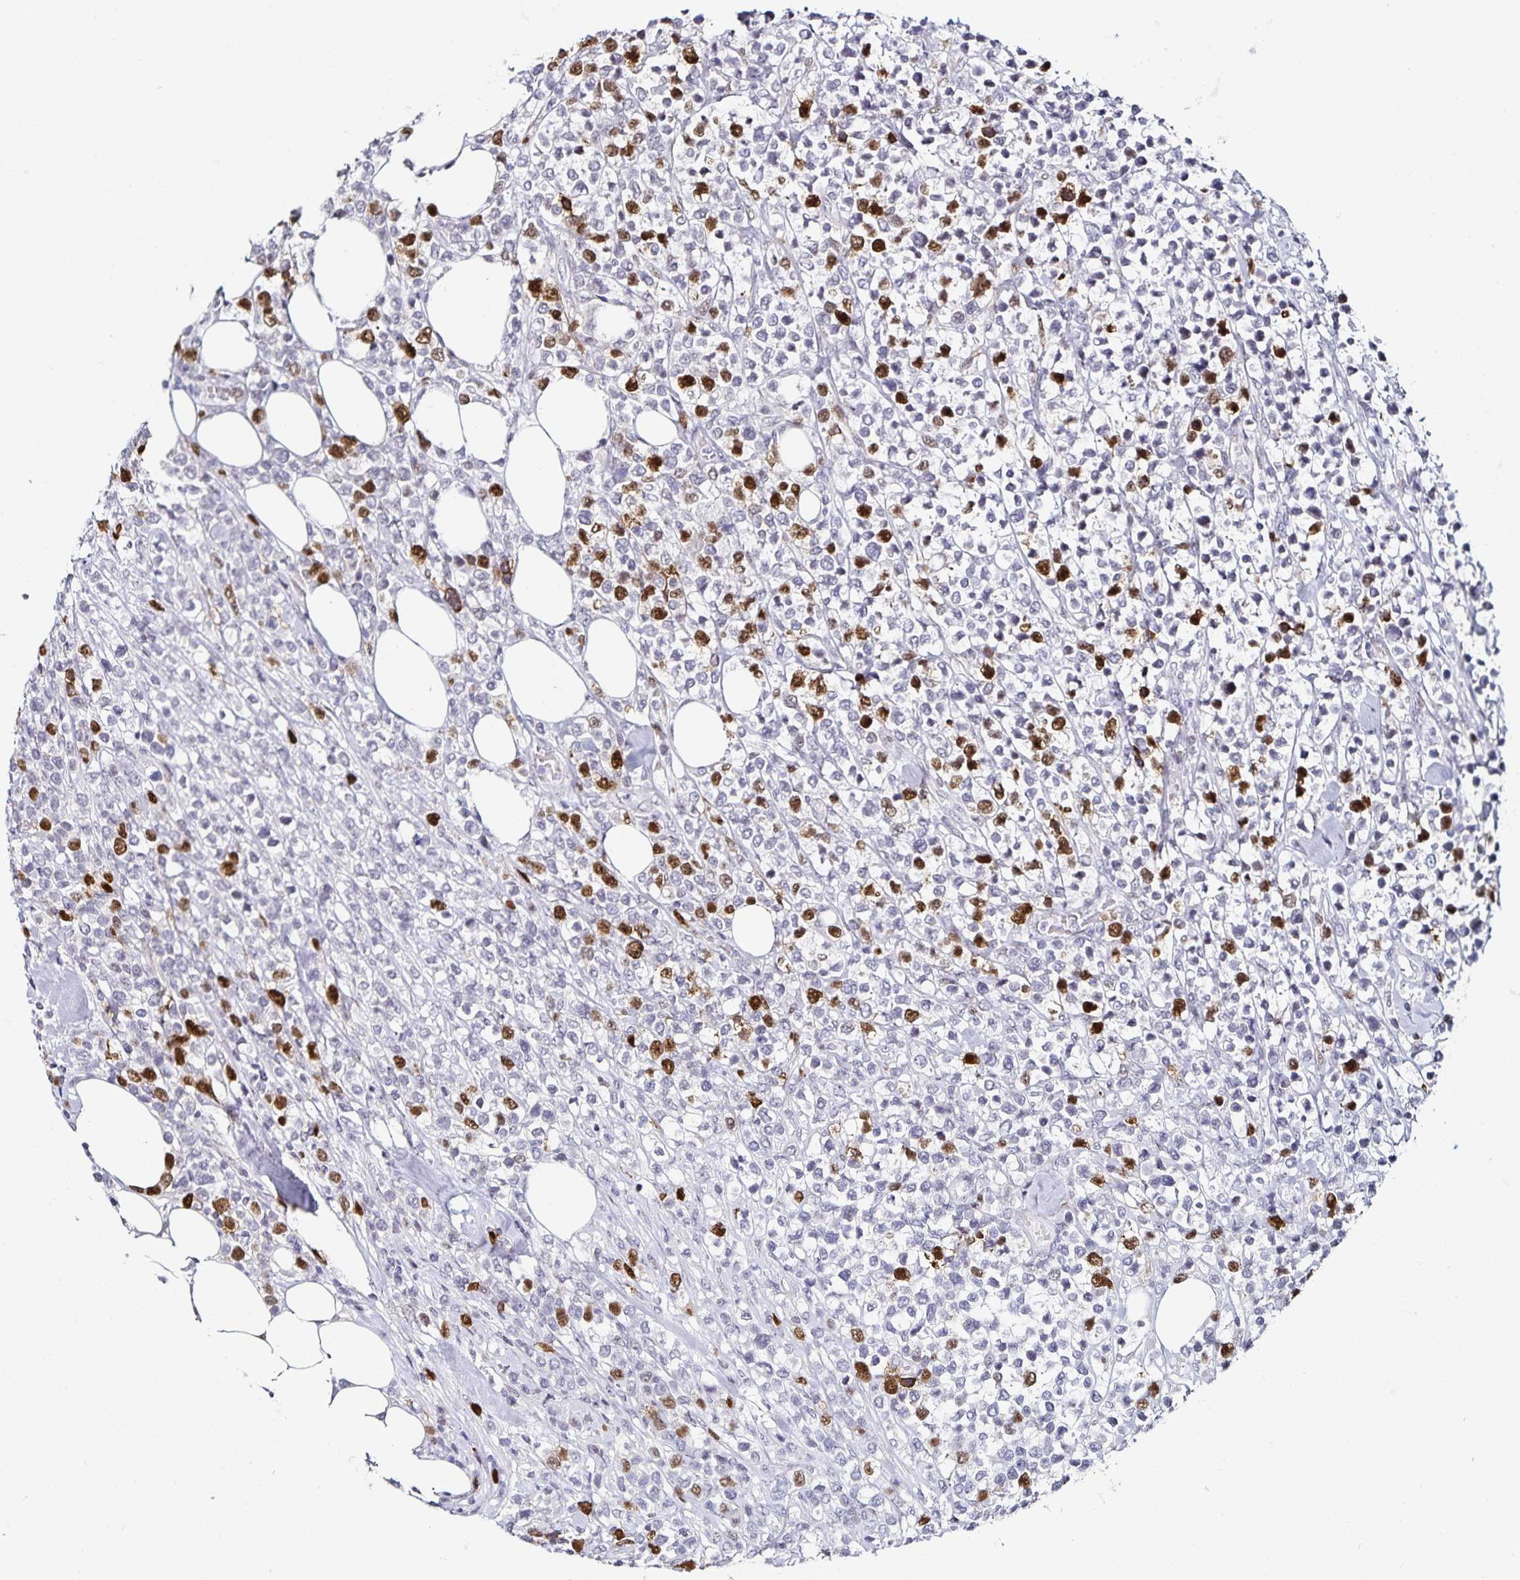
{"staining": {"intensity": "strong", "quantity": "<25%", "location": "nuclear"}, "tissue": "lymphoma", "cell_type": "Tumor cells", "image_type": "cancer", "snomed": [{"axis": "morphology", "description": "Malignant lymphoma, non-Hodgkin's type, High grade"}, {"axis": "topography", "description": "Soft tissue"}], "caption": "DAB immunohistochemical staining of lymphoma reveals strong nuclear protein positivity in about <25% of tumor cells. Immunohistochemistry (ihc) stains the protein in brown and the nuclei are stained blue.", "gene": "ANLN", "patient": {"sex": "female", "age": 56}}